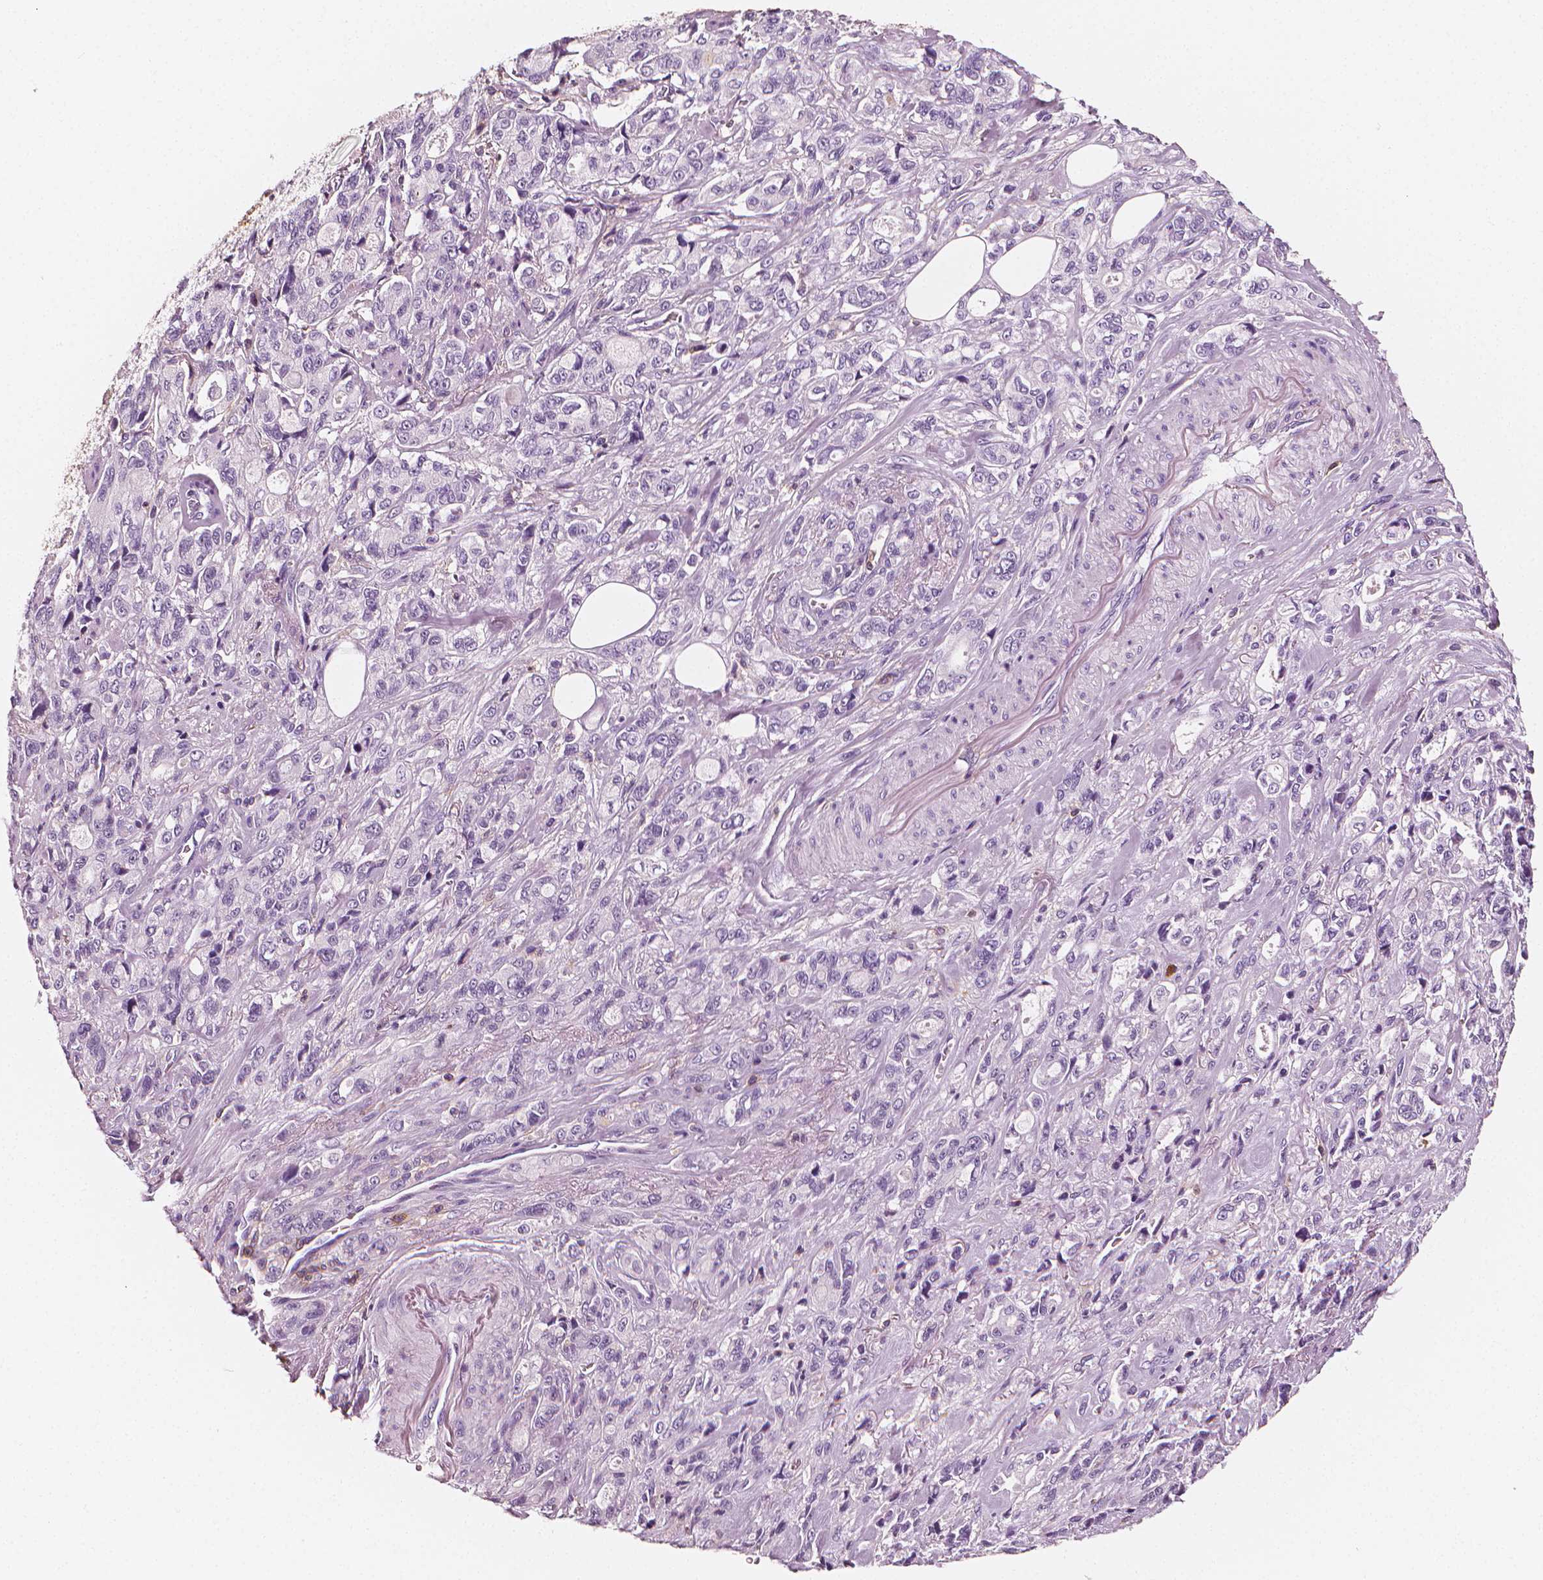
{"staining": {"intensity": "negative", "quantity": "none", "location": "none"}, "tissue": "stomach cancer", "cell_type": "Tumor cells", "image_type": "cancer", "snomed": [{"axis": "morphology", "description": "Adenocarcinoma, NOS"}, {"axis": "topography", "description": "Stomach"}], "caption": "An image of human stomach cancer (adenocarcinoma) is negative for staining in tumor cells.", "gene": "PTPRC", "patient": {"sex": "male", "age": 63}}